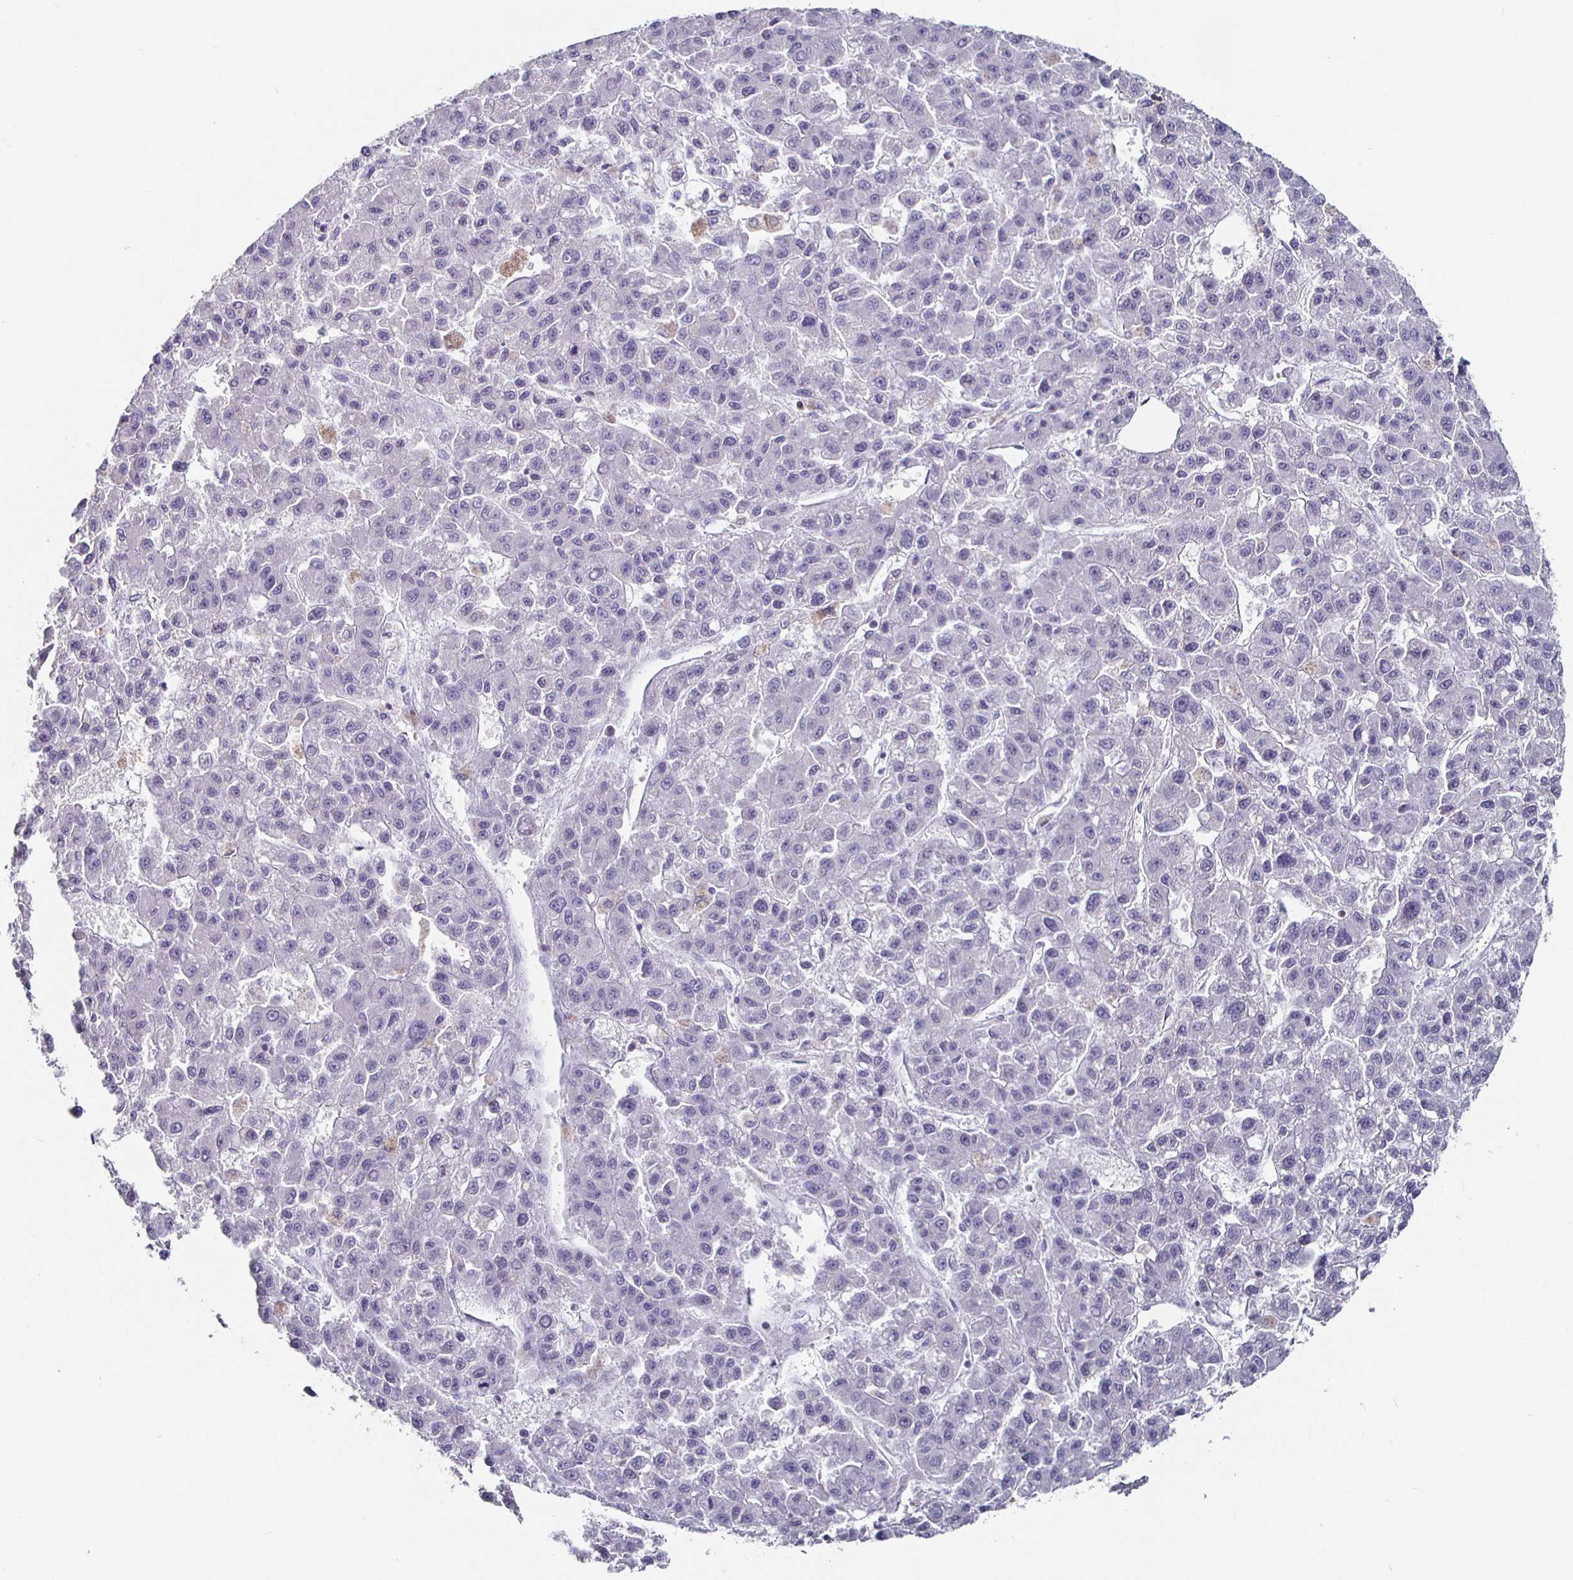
{"staining": {"intensity": "negative", "quantity": "none", "location": "none"}, "tissue": "liver cancer", "cell_type": "Tumor cells", "image_type": "cancer", "snomed": [{"axis": "morphology", "description": "Carcinoma, Hepatocellular, NOS"}, {"axis": "topography", "description": "Liver"}], "caption": "Liver cancer (hepatocellular carcinoma) was stained to show a protein in brown. There is no significant staining in tumor cells. (DAB (3,3'-diaminobenzidine) immunohistochemistry with hematoxylin counter stain).", "gene": "RUNX2", "patient": {"sex": "male", "age": 70}}